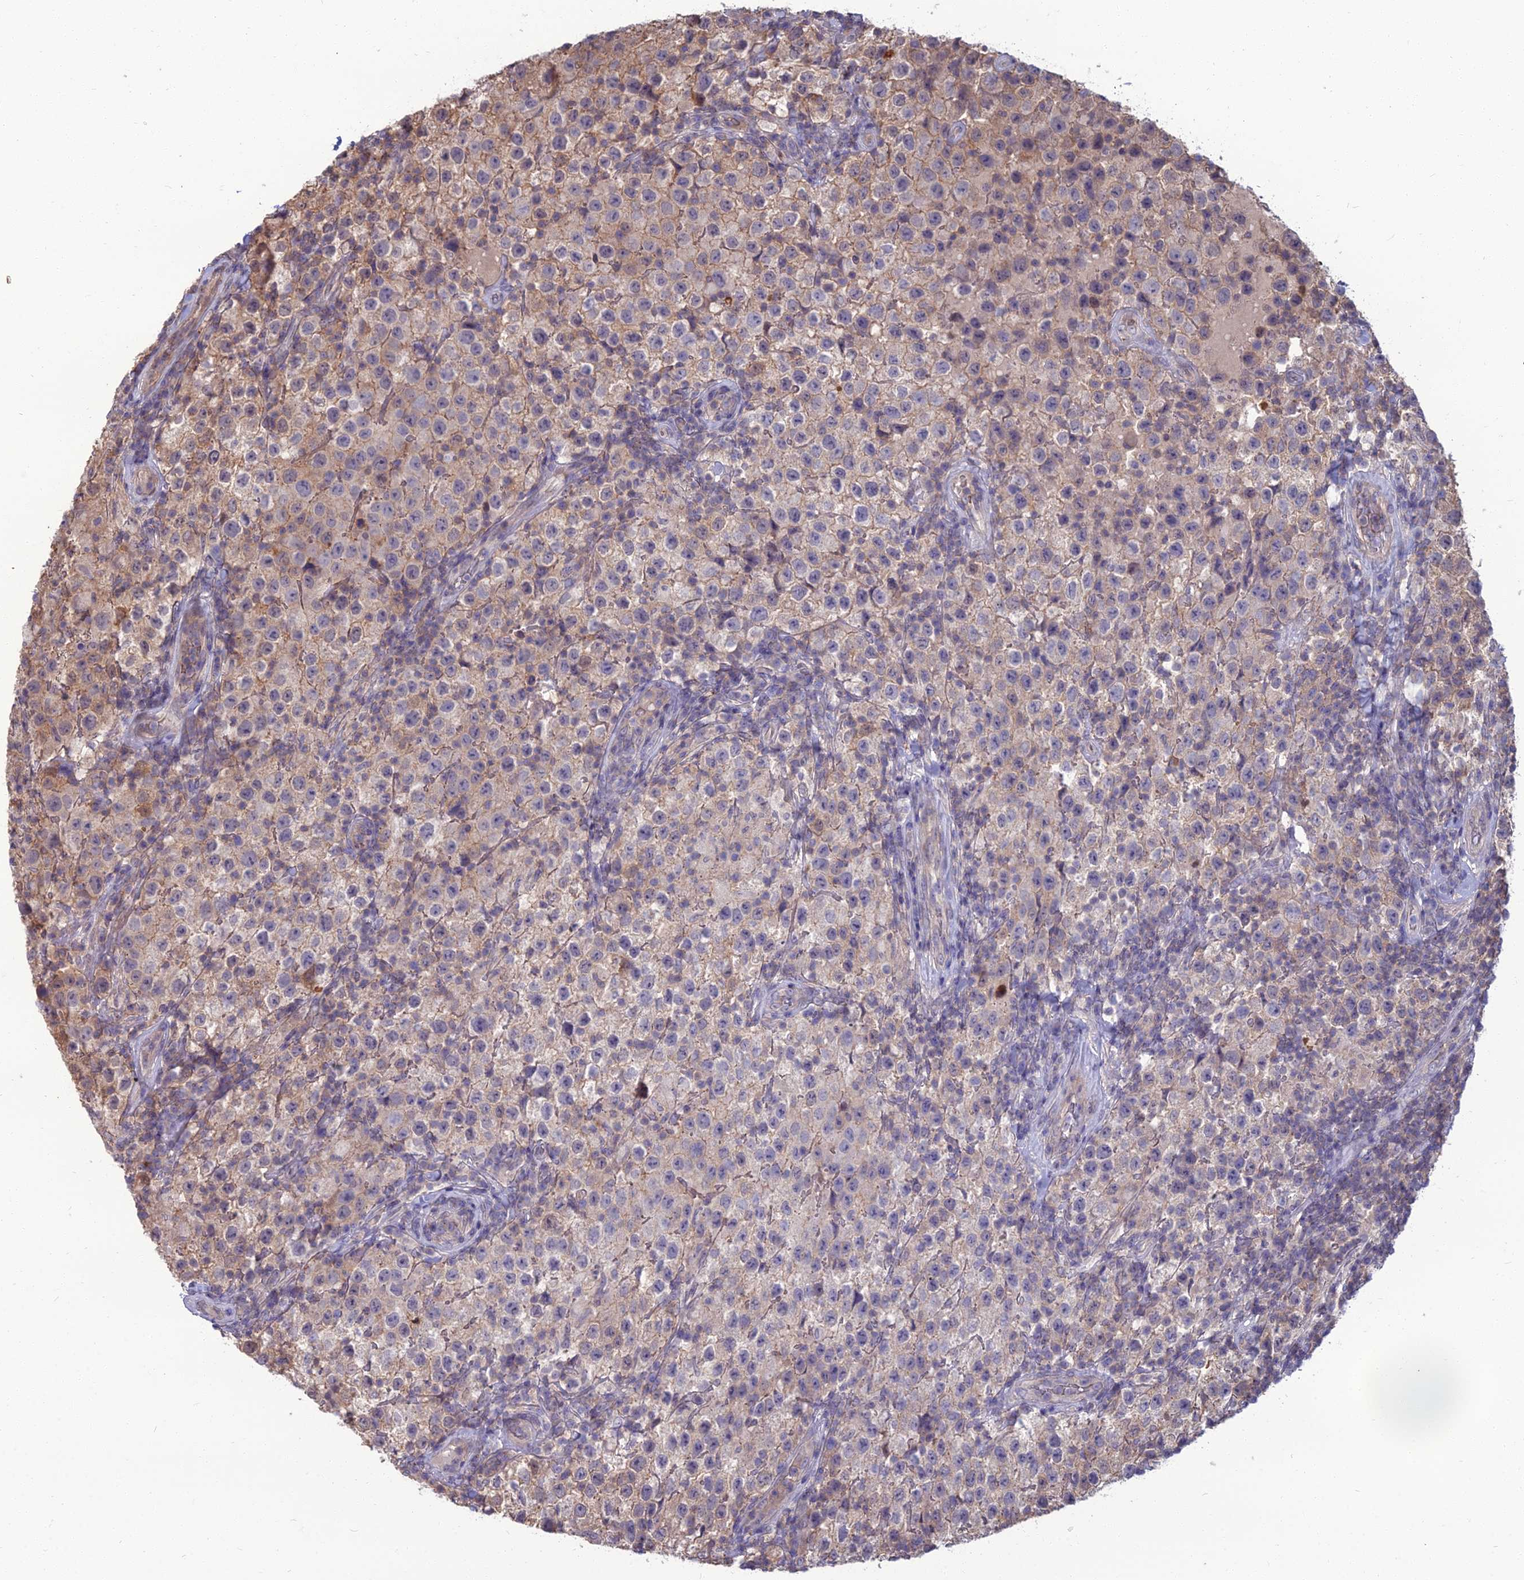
{"staining": {"intensity": "weak", "quantity": "25%-75%", "location": "cytoplasmic/membranous"}, "tissue": "testis cancer", "cell_type": "Tumor cells", "image_type": "cancer", "snomed": [{"axis": "morphology", "description": "Seminoma, NOS"}, {"axis": "morphology", "description": "Carcinoma, Embryonal, NOS"}, {"axis": "topography", "description": "Testis"}], "caption": "An image of human testis cancer (embryonal carcinoma) stained for a protein exhibits weak cytoplasmic/membranous brown staining in tumor cells. Using DAB (3,3'-diaminobenzidine) (brown) and hematoxylin (blue) stains, captured at high magnification using brightfield microscopy.", "gene": "OPA3", "patient": {"sex": "male", "age": 41}}